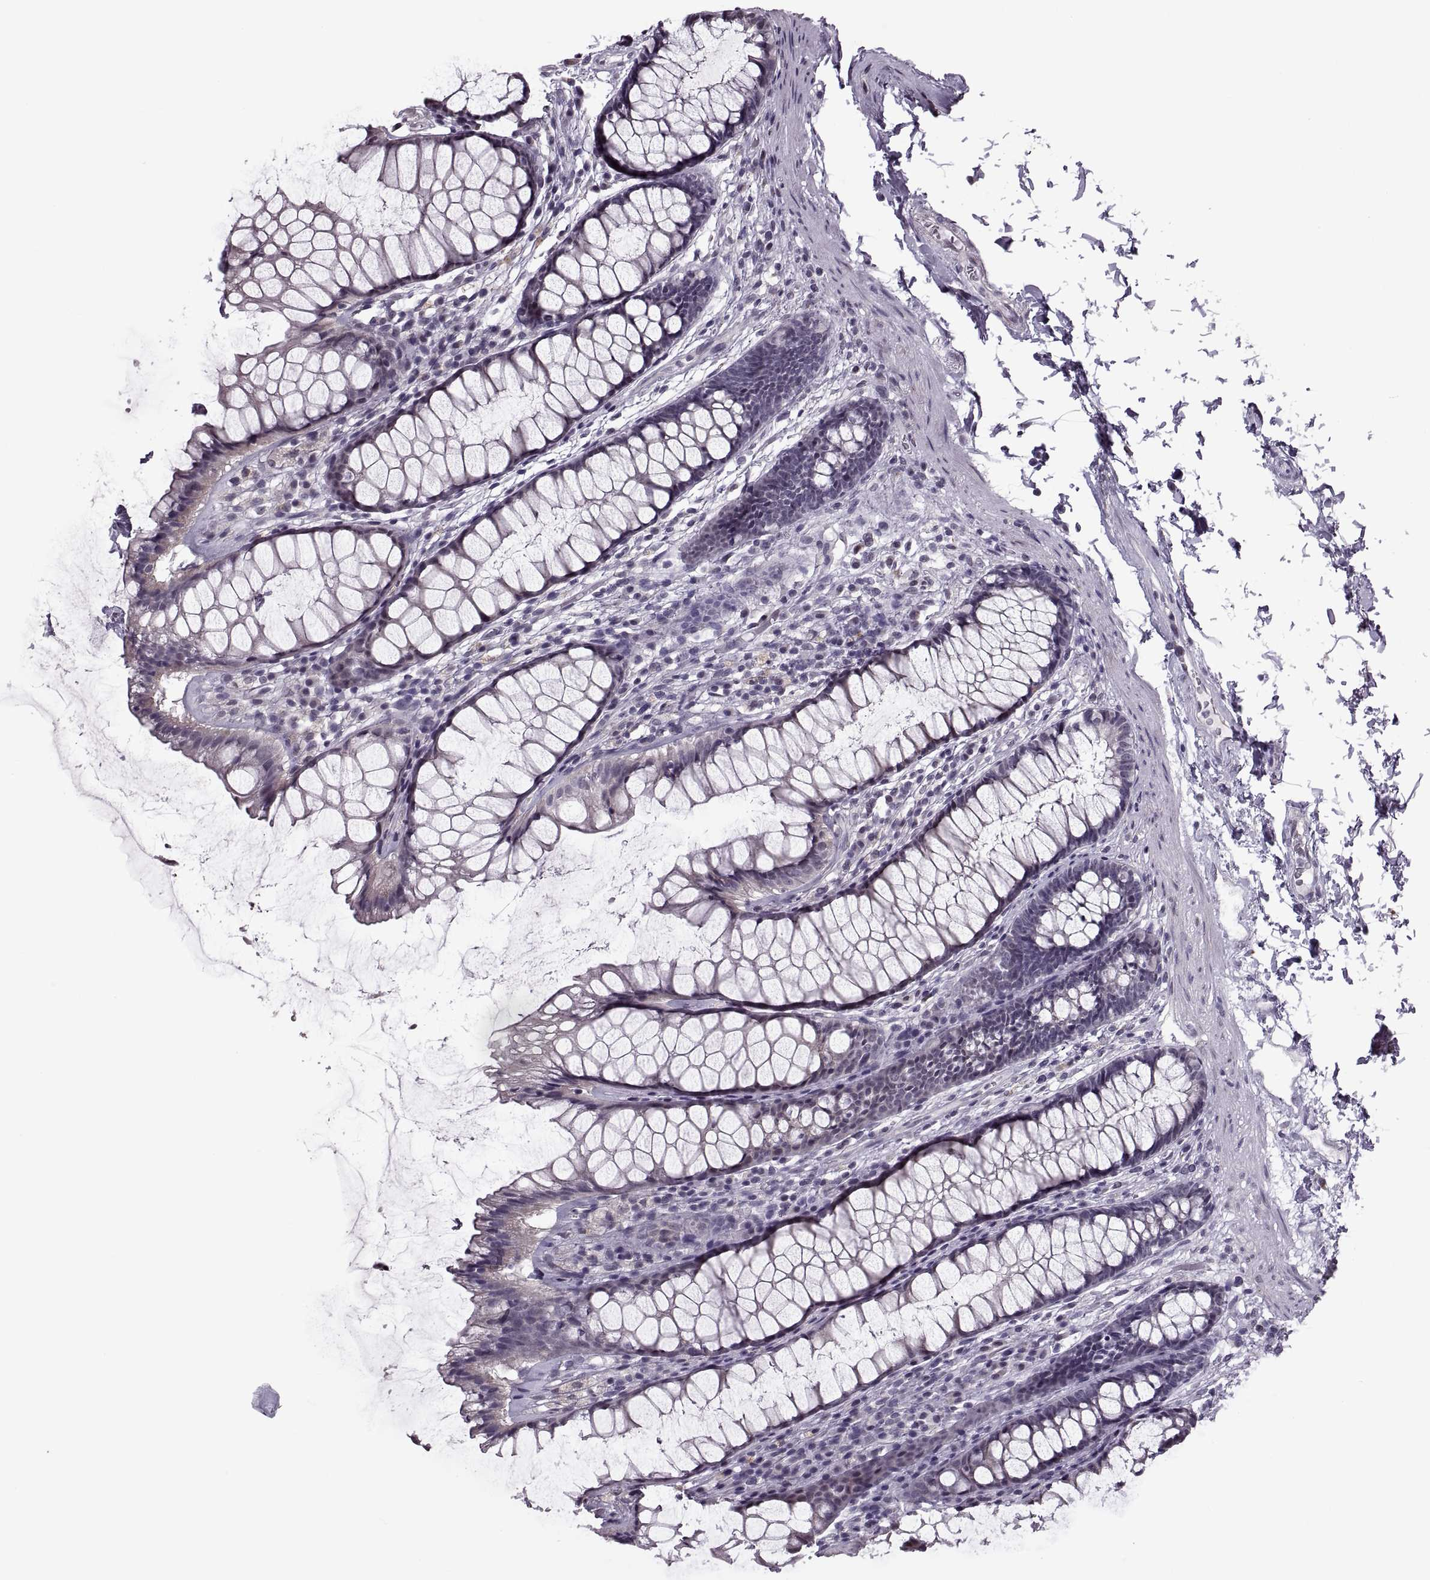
{"staining": {"intensity": "negative", "quantity": "none", "location": "none"}, "tissue": "rectum", "cell_type": "Glandular cells", "image_type": "normal", "snomed": [{"axis": "morphology", "description": "Normal tissue, NOS"}, {"axis": "topography", "description": "Rectum"}], "caption": "Protein analysis of unremarkable rectum shows no significant positivity in glandular cells.", "gene": "PRSS37", "patient": {"sex": "male", "age": 72}}